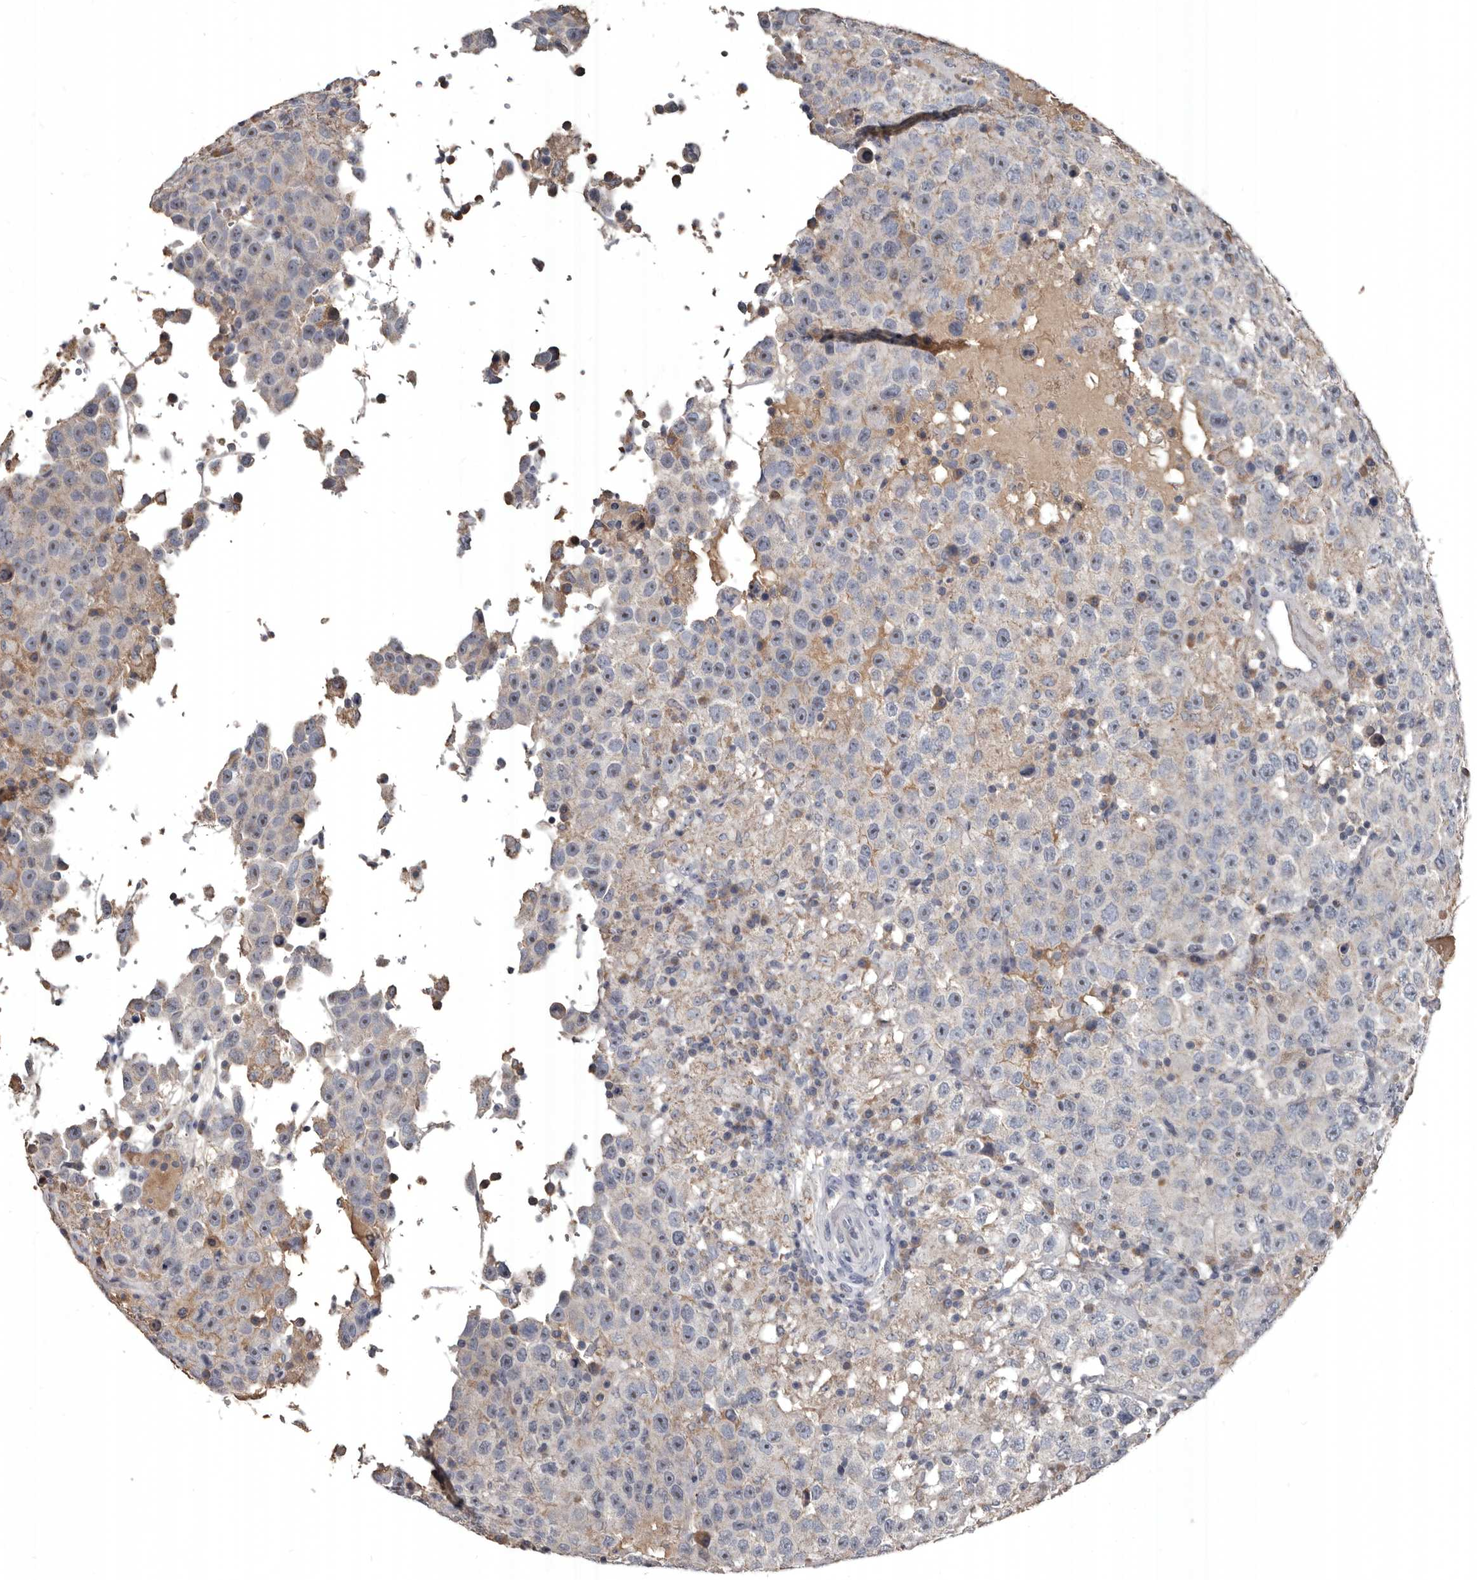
{"staining": {"intensity": "negative", "quantity": "none", "location": "none"}, "tissue": "testis cancer", "cell_type": "Tumor cells", "image_type": "cancer", "snomed": [{"axis": "morphology", "description": "Seminoma, NOS"}, {"axis": "topography", "description": "Testis"}], "caption": "Immunohistochemistry (IHC) histopathology image of neoplastic tissue: human testis cancer stained with DAB (3,3'-diaminobenzidine) exhibits no significant protein staining in tumor cells.", "gene": "GREB1", "patient": {"sex": "male", "age": 41}}